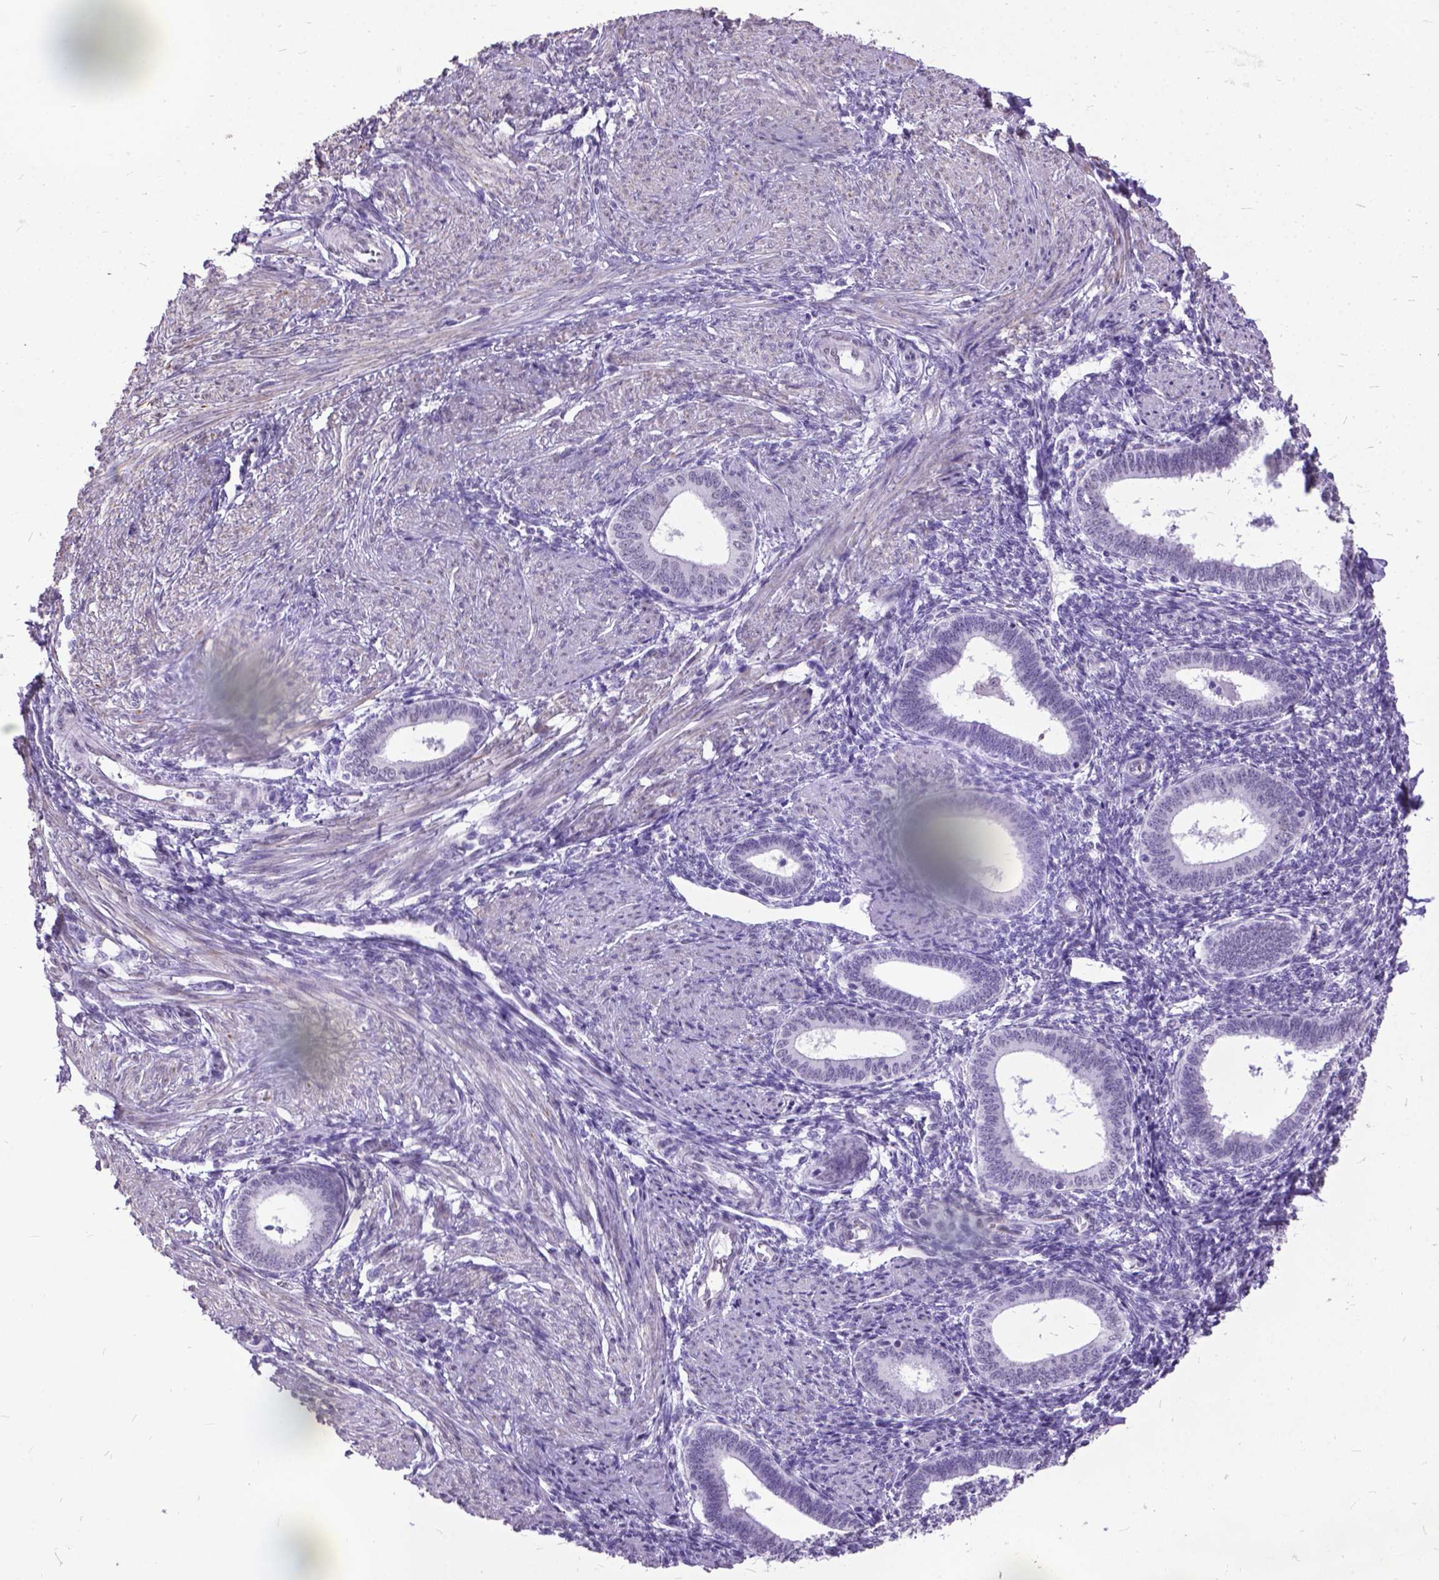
{"staining": {"intensity": "negative", "quantity": "none", "location": "none"}, "tissue": "endometrium", "cell_type": "Cells in endometrial stroma", "image_type": "normal", "snomed": [{"axis": "morphology", "description": "Normal tissue, NOS"}, {"axis": "topography", "description": "Endometrium"}], "caption": "The photomicrograph demonstrates no staining of cells in endometrial stroma in normal endometrium. (Immunohistochemistry (ihc), brightfield microscopy, high magnification).", "gene": "MARCHF10", "patient": {"sex": "female", "age": 42}}